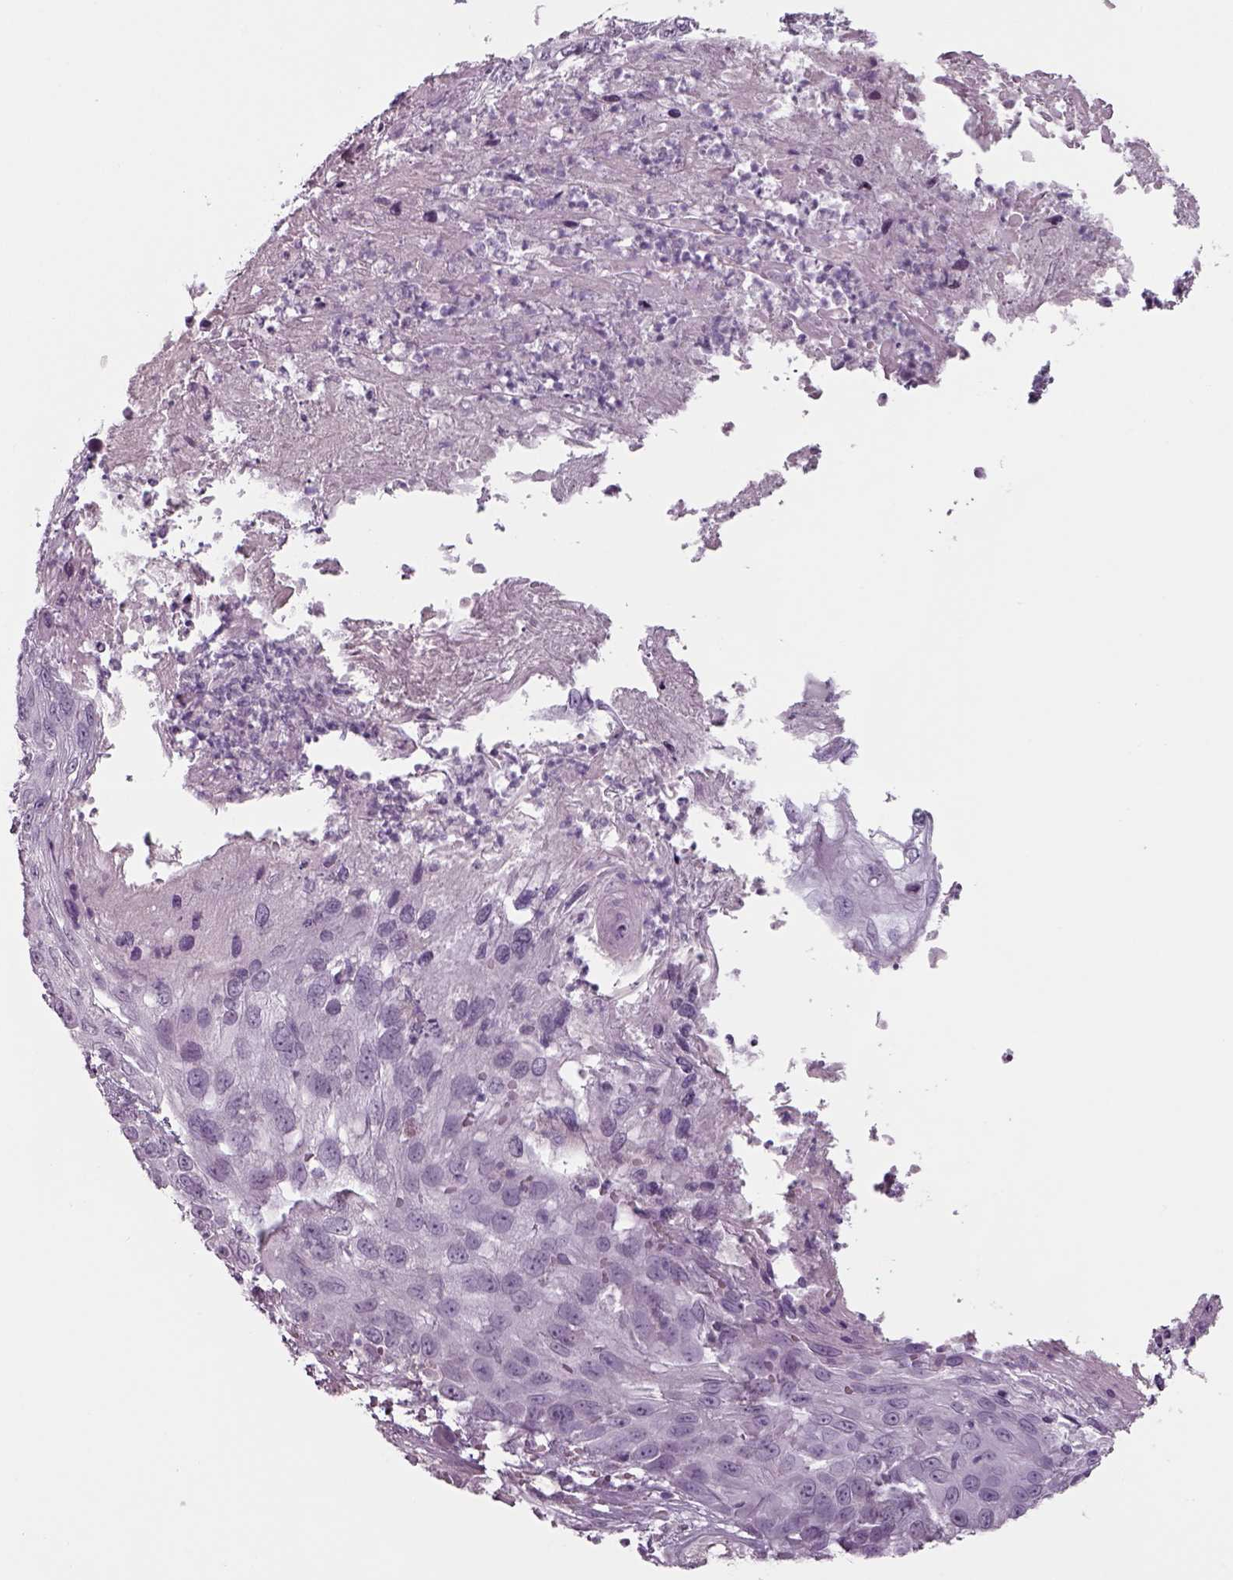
{"staining": {"intensity": "negative", "quantity": "none", "location": "none"}, "tissue": "skin cancer", "cell_type": "Tumor cells", "image_type": "cancer", "snomed": [{"axis": "morphology", "description": "Squamous cell carcinoma, NOS"}, {"axis": "topography", "description": "Skin"}], "caption": "An image of human squamous cell carcinoma (skin) is negative for staining in tumor cells.", "gene": "SEPTIN14", "patient": {"sex": "male", "age": 92}}